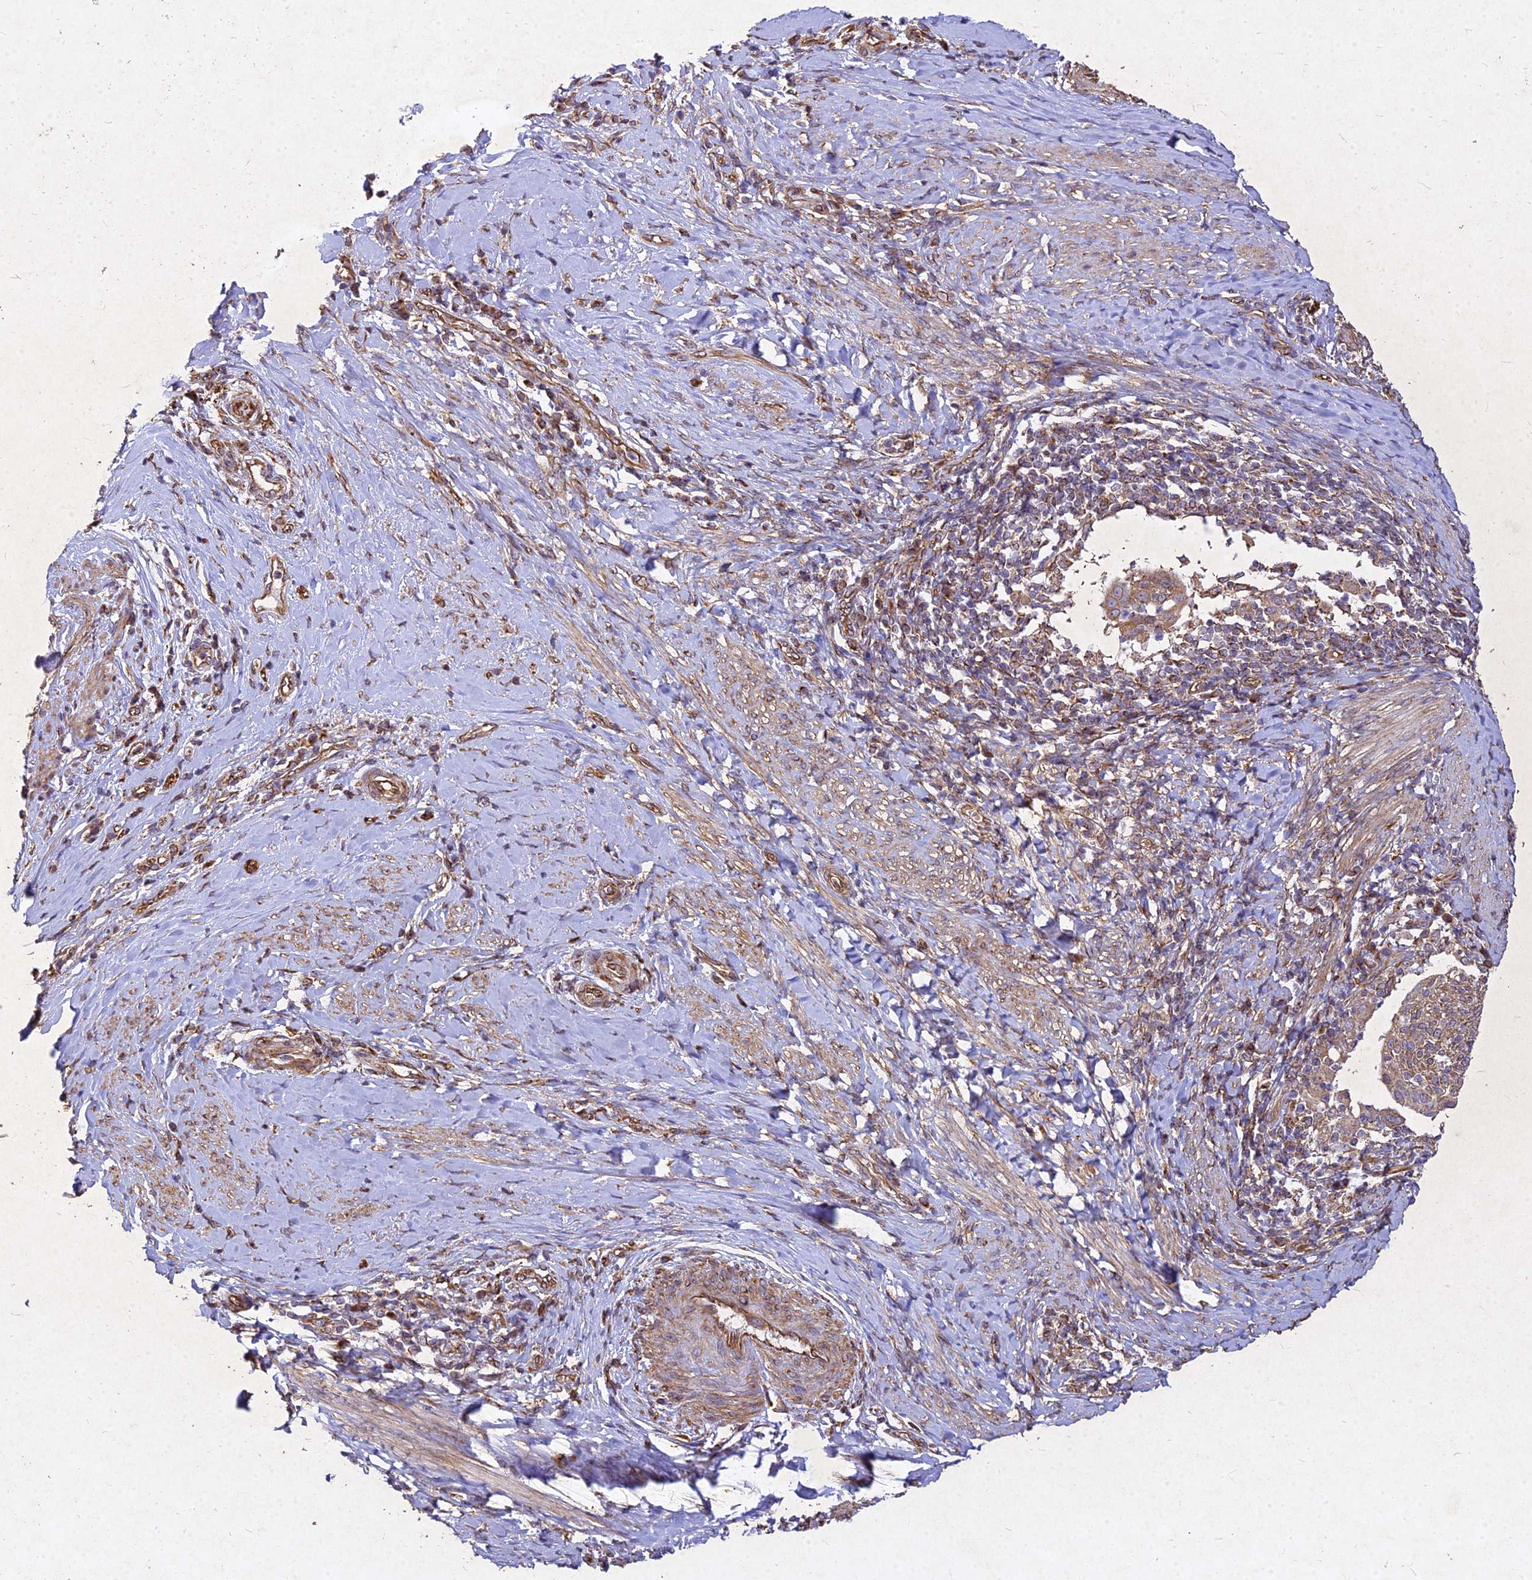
{"staining": {"intensity": "weak", "quantity": ">75%", "location": "cytoplasmic/membranous"}, "tissue": "cervical cancer", "cell_type": "Tumor cells", "image_type": "cancer", "snomed": [{"axis": "morphology", "description": "Squamous cell carcinoma, NOS"}, {"axis": "topography", "description": "Cervix"}], "caption": "IHC (DAB) staining of human cervical squamous cell carcinoma demonstrates weak cytoplasmic/membranous protein staining in about >75% of tumor cells.", "gene": "SKA1", "patient": {"sex": "female", "age": 52}}